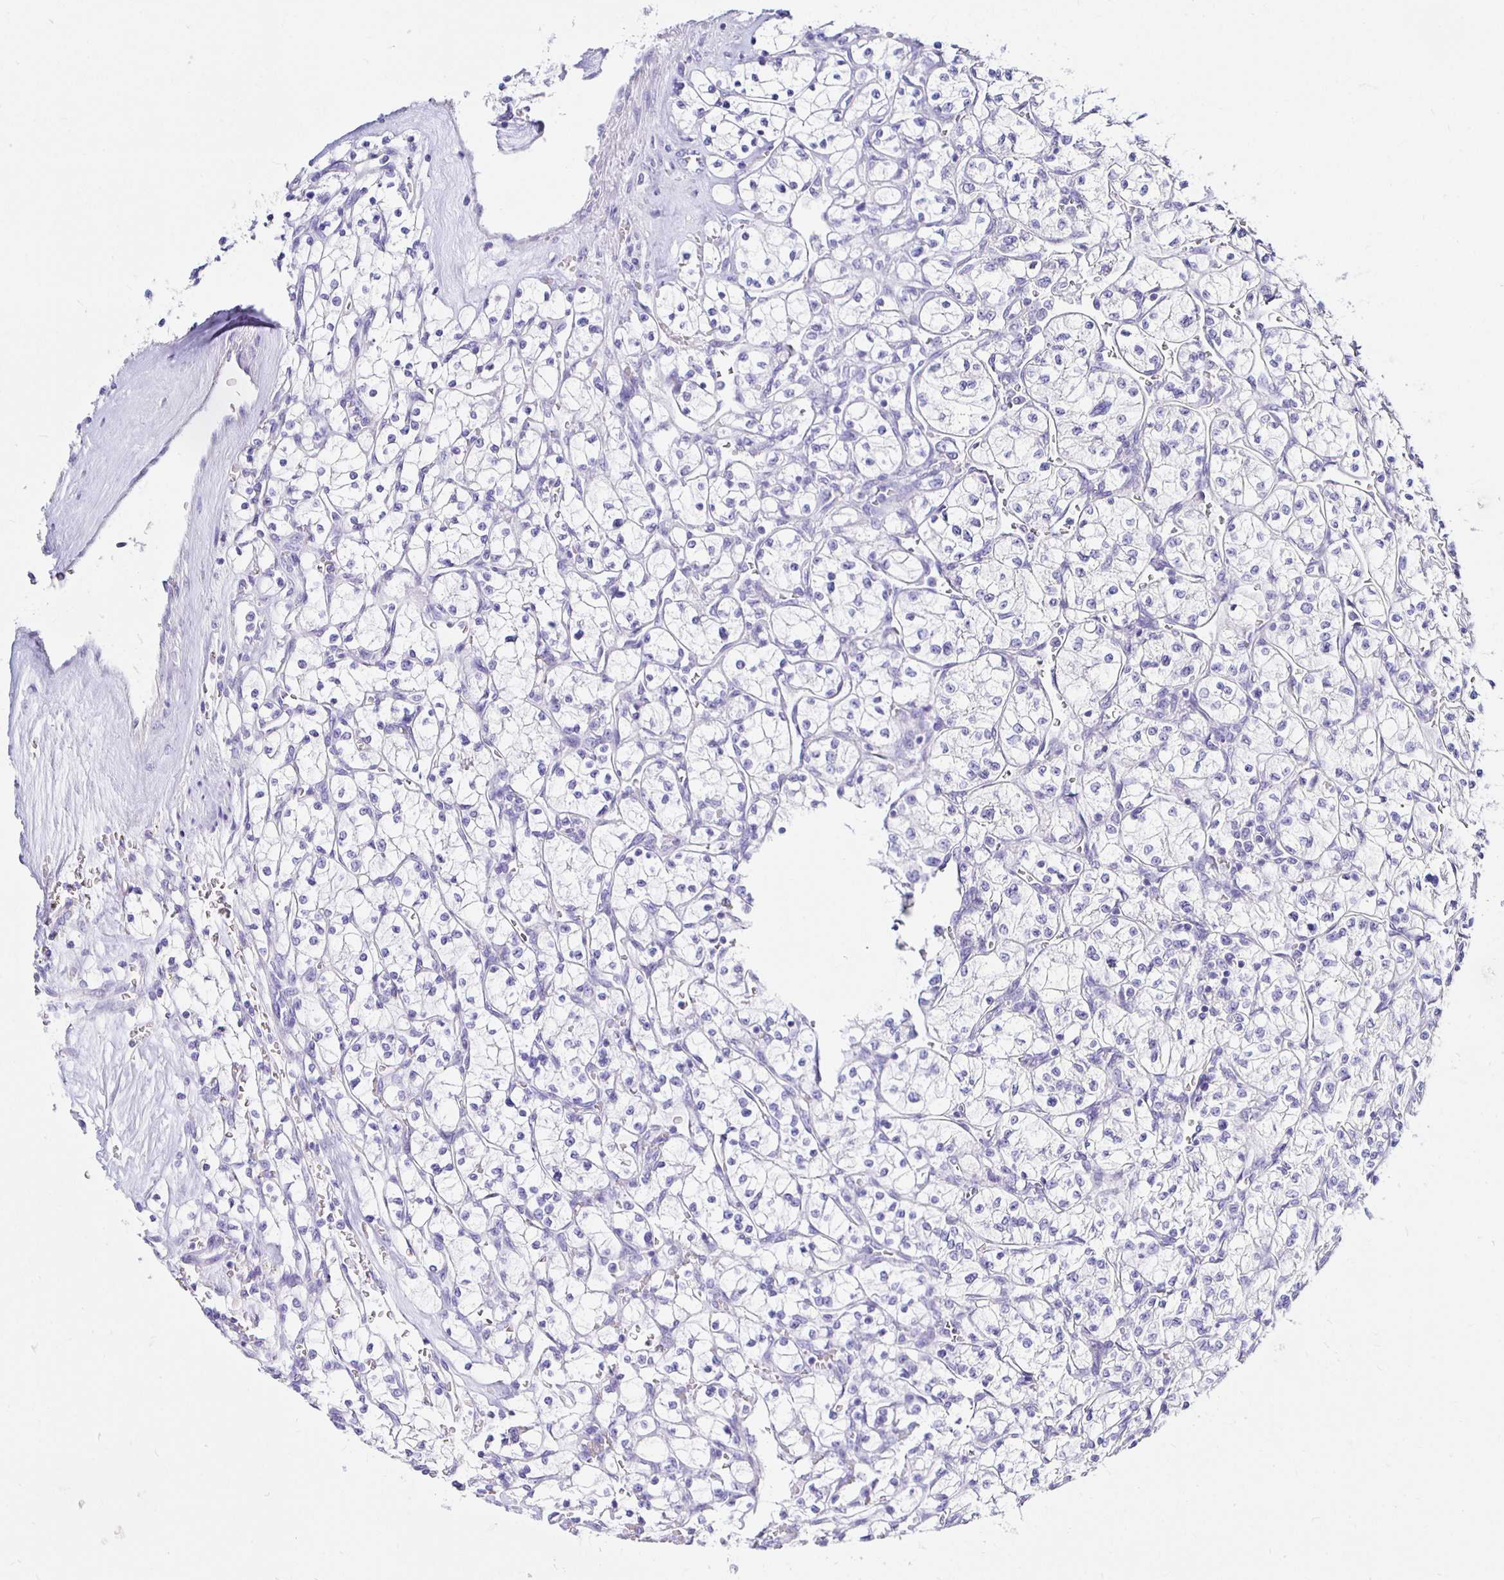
{"staining": {"intensity": "negative", "quantity": "none", "location": "none"}, "tissue": "renal cancer", "cell_type": "Tumor cells", "image_type": "cancer", "snomed": [{"axis": "morphology", "description": "Adenocarcinoma, NOS"}, {"axis": "topography", "description": "Kidney"}], "caption": "Immunohistochemistry (IHC) photomicrograph of adenocarcinoma (renal) stained for a protein (brown), which shows no staining in tumor cells. (DAB immunohistochemistry (IHC) visualized using brightfield microscopy, high magnification).", "gene": "UMOD", "patient": {"sex": "female", "age": 64}}